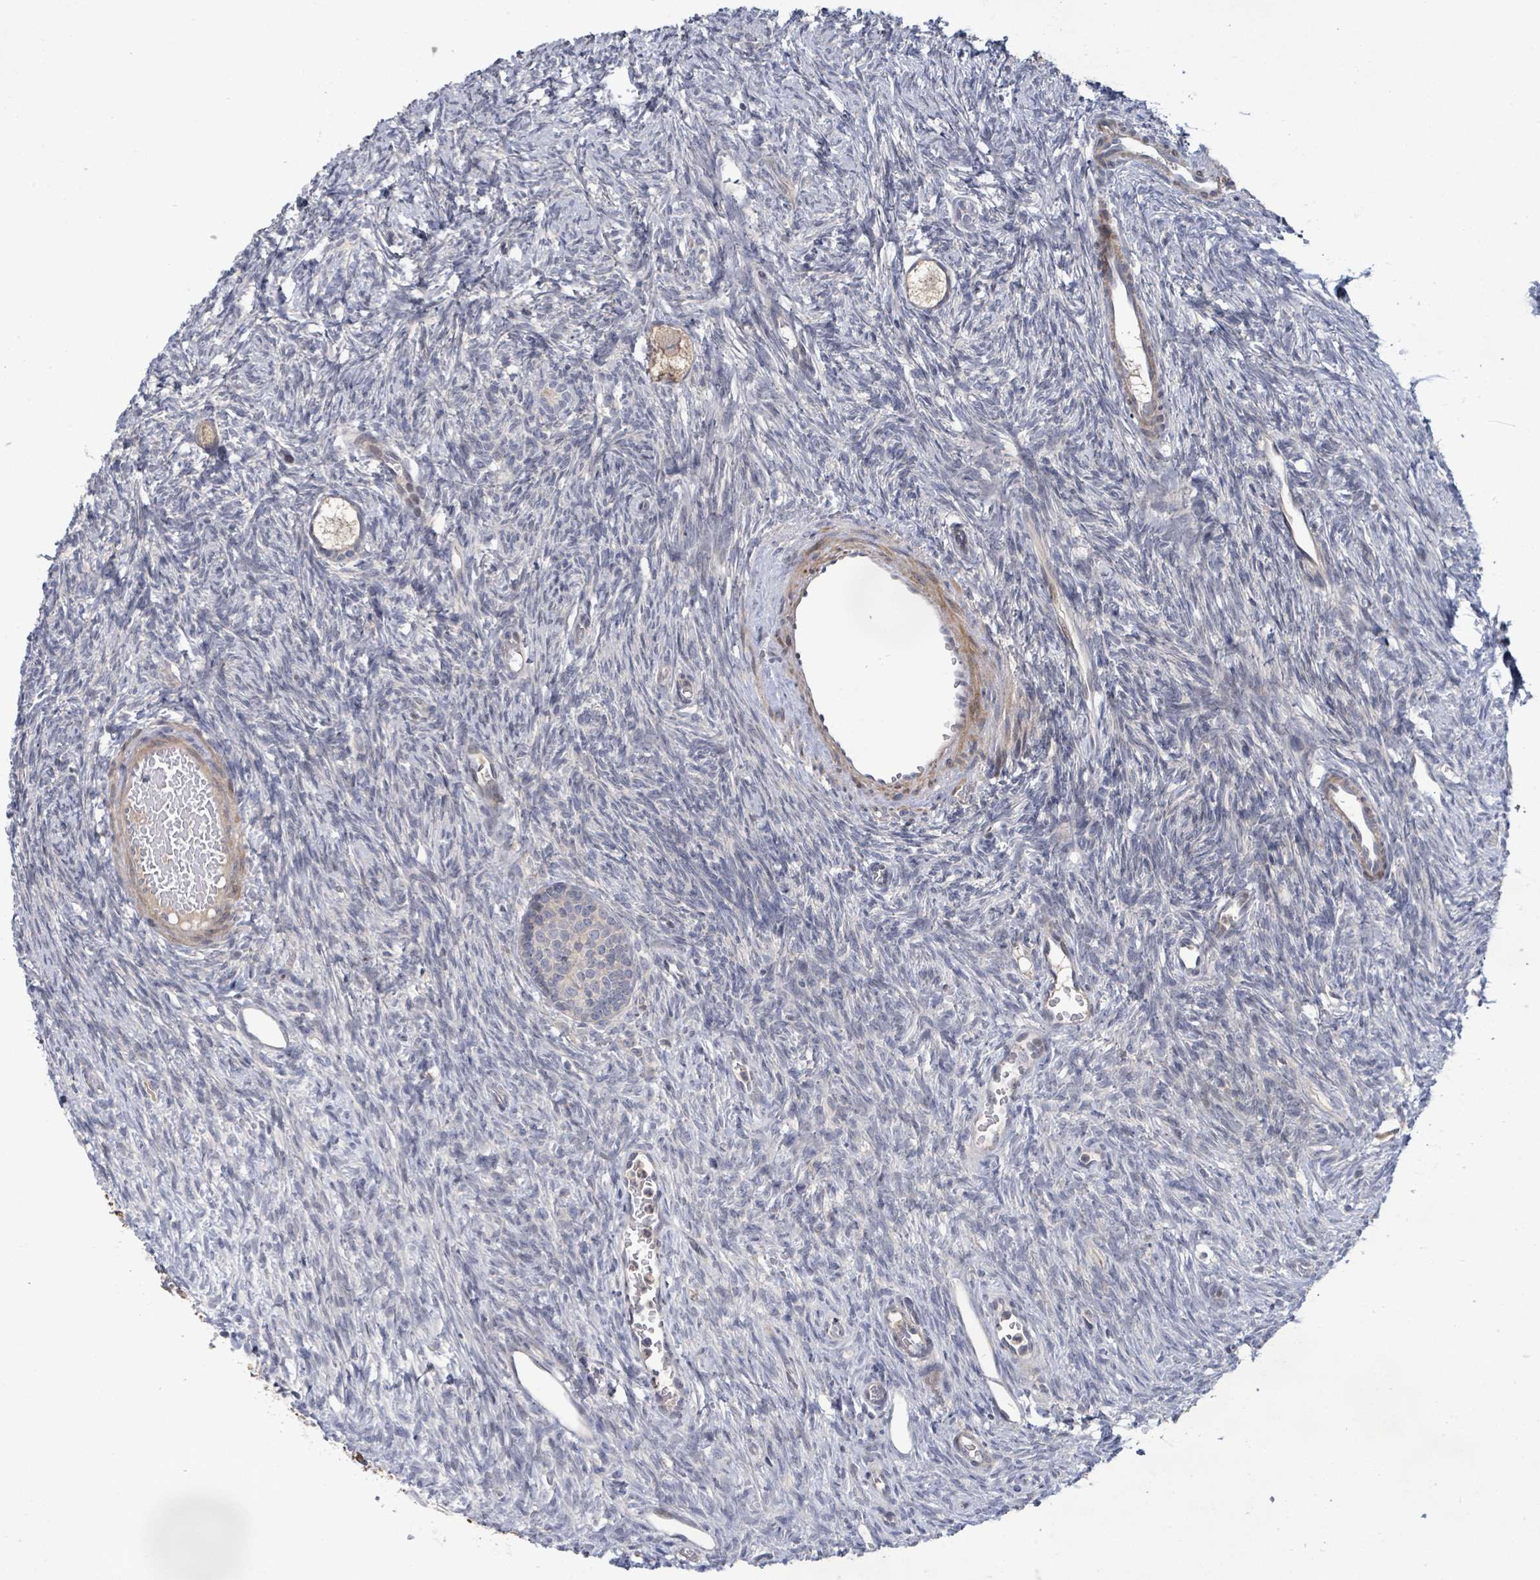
{"staining": {"intensity": "weak", "quantity": "25%-75%", "location": "cytoplasmic/membranous"}, "tissue": "ovary", "cell_type": "Follicle cells", "image_type": "normal", "snomed": [{"axis": "morphology", "description": "Normal tissue, NOS"}, {"axis": "topography", "description": "Ovary"}], "caption": "Protein expression by IHC exhibits weak cytoplasmic/membranous positivity in approximately 25%-75% of follicle cells in benign ovary.", "gene": "SLIT3", "patient": {"sex": "female", "age": 33}}